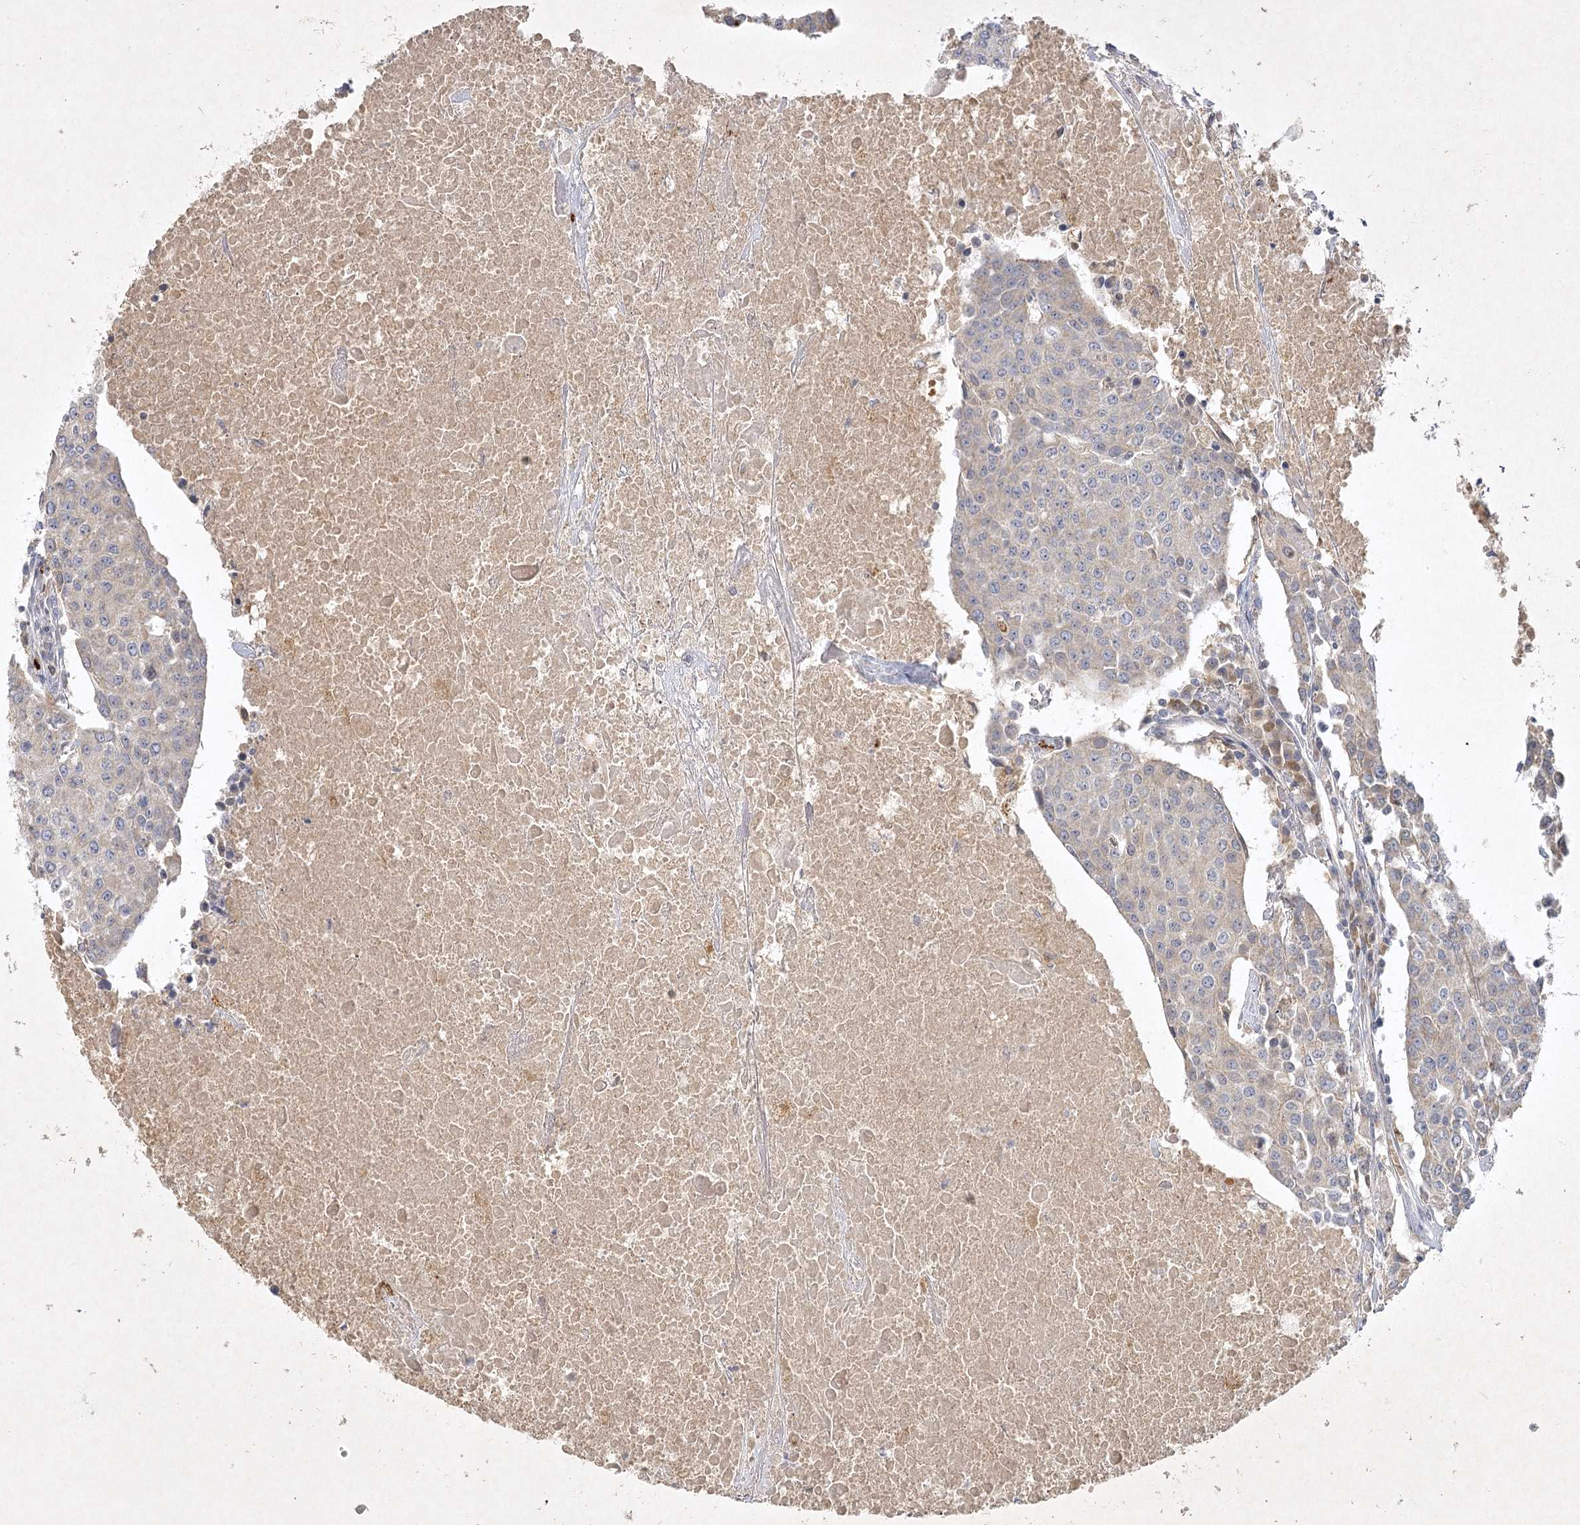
{"staining": {"intensity": "weak", "quantity": "<25%", "location": "cytoplasmic/membranous"}, "tissue": "urothelial cancer", "cell_type": "Tumor cells", "image_type": "cancer", "snomed": [{"axis": "morphology", "description": "Urothelial carcinoma, High grade"}, {"axis": "topography", "description": "Urinary bladder"}], "caption": "DAB immunohistochemical staining of human urothelial carcinoma (high-grade) shows no significant expression in tumor cells.", "gene": "PYROXD2", "patient": {"sex": "female", "age": 85}}